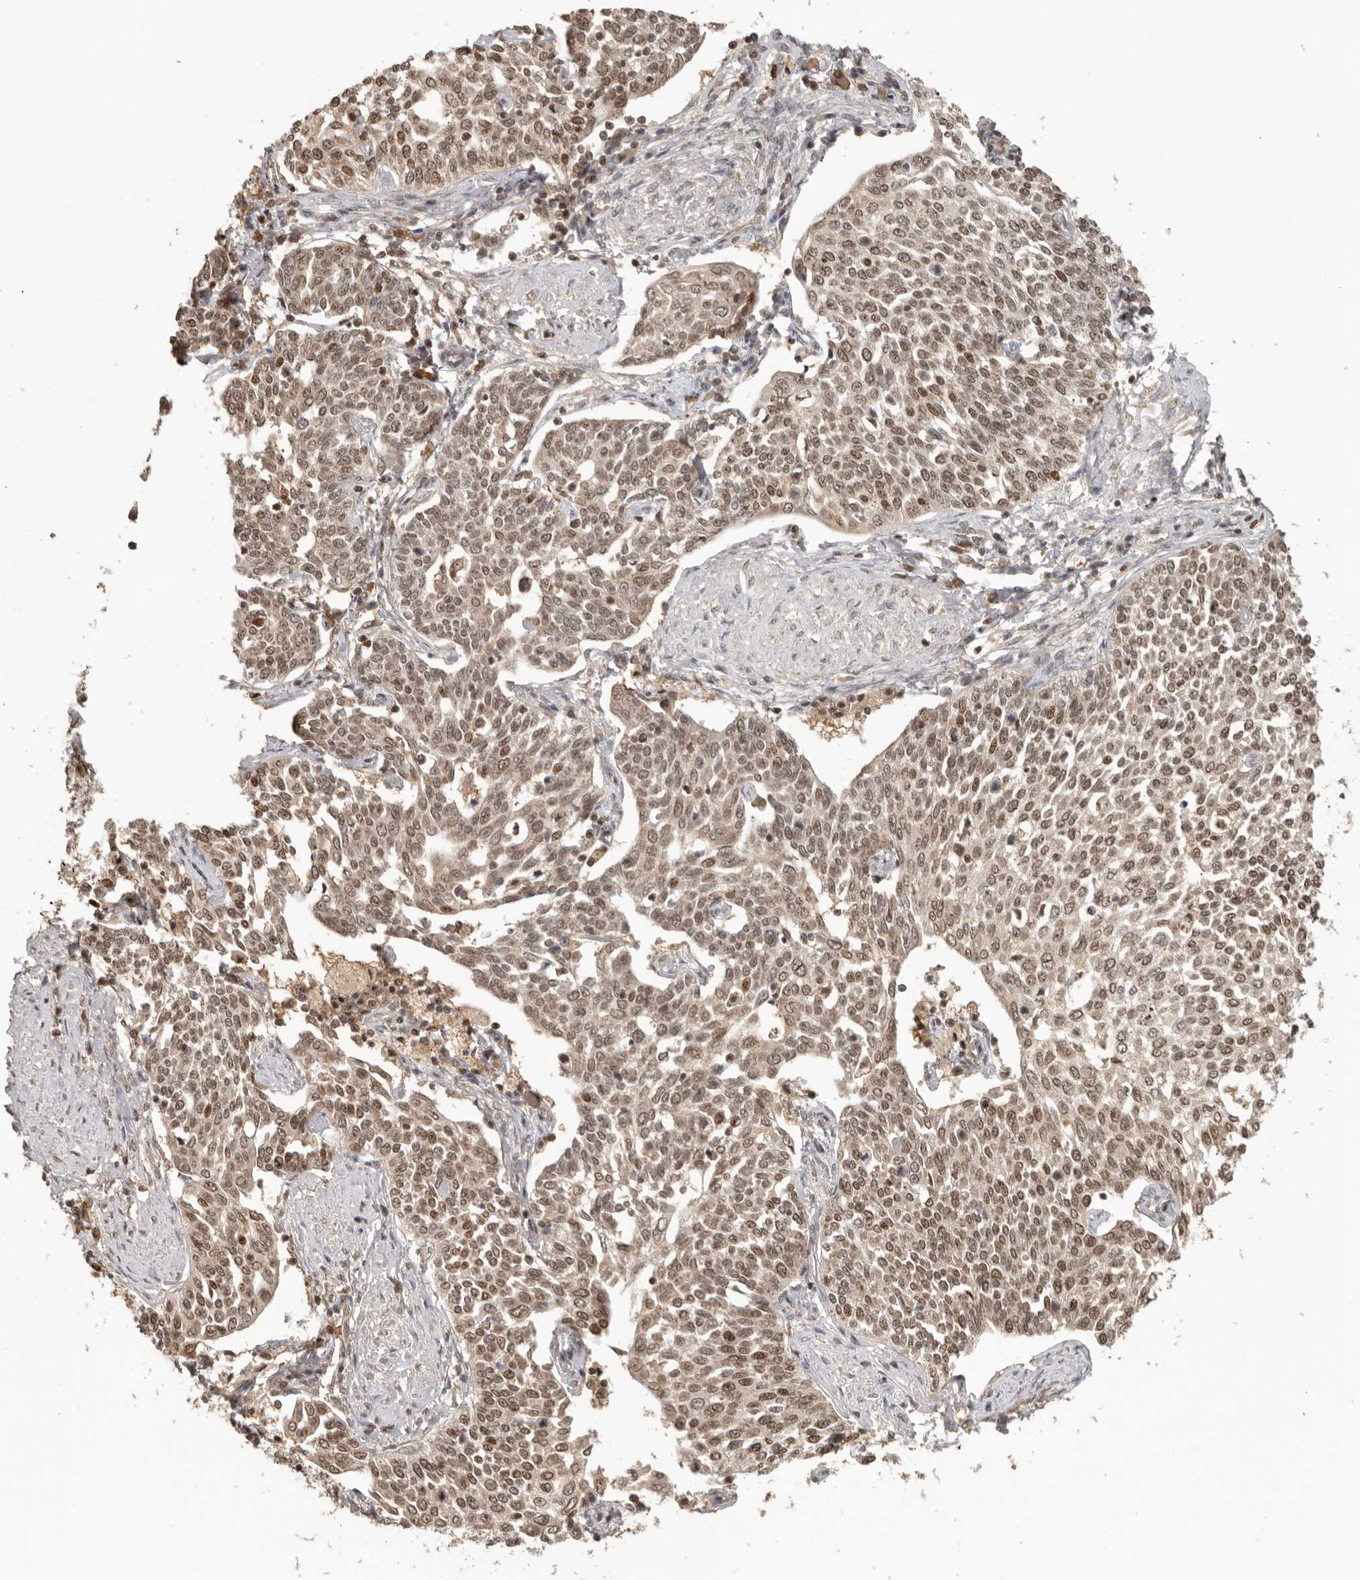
{"staining": {"intensity": "moderate", "quantity": ">75%", "location": "cytoplasmic/membranous,nuclear"}, "tissue": "cervical cancer", "cell_type": "Tumor cells", "image_type": "cancer", "snomed": [{"axis": "morphology", "description": "Squamous cell carcinoma, NOS"}, {"axis": "topography", "description": "Cervix"}], "caption": "There is medium levels of moderate cytoplasmic/membranous and nuclear staining in tumor cells of cervical cancer (squamous cell carcinoma), as demonstrated by immunohistochemical staining (brown color).", "gene": "PSMA5", "patient": {"sex": "female", "age": 34}}